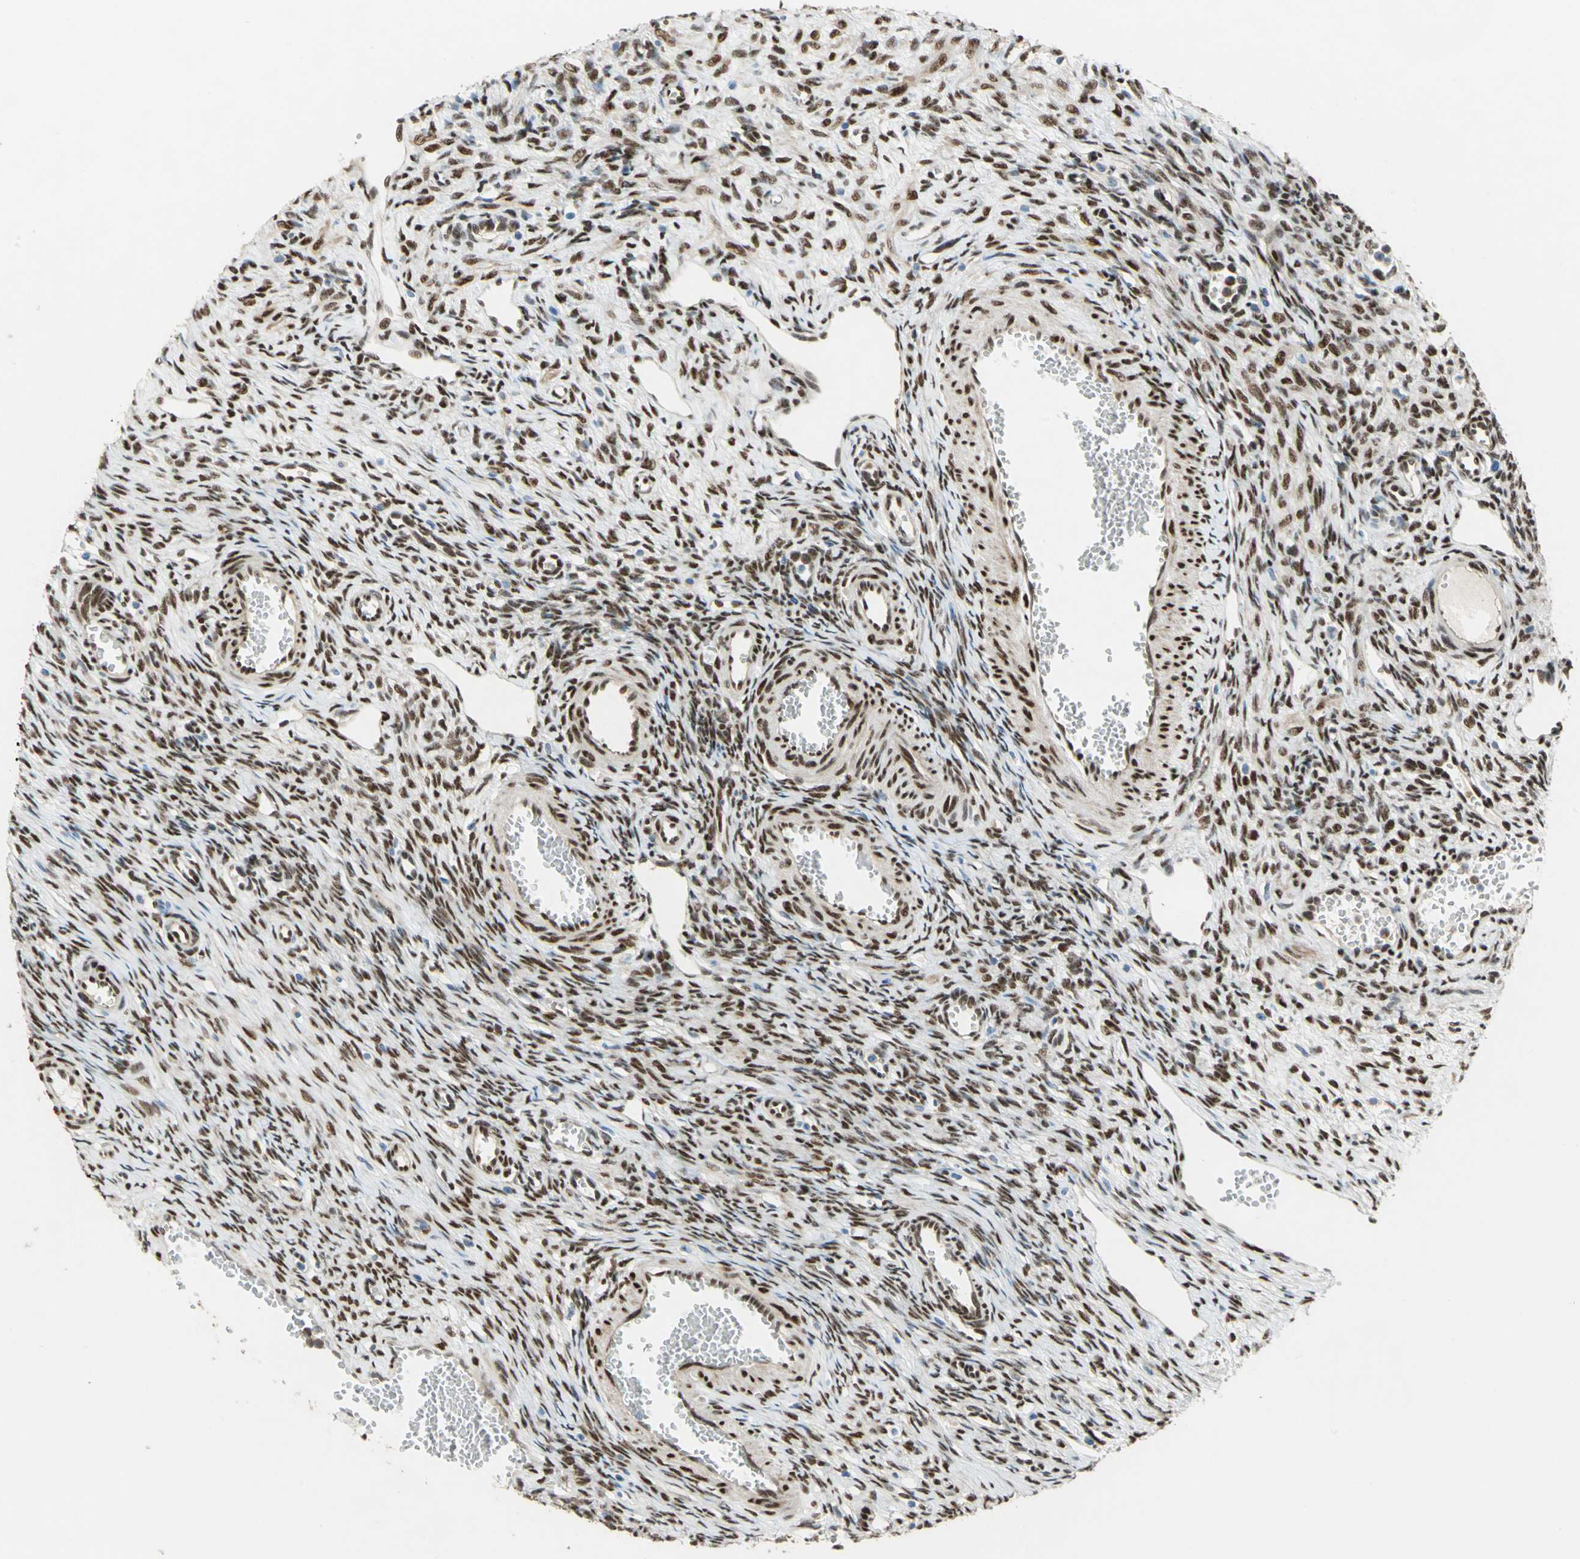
{"staining": {"intensity": "strong", "quantity": ">75%", "location": "nuclear"}, "tissue": "ovary", "cell_type": "Ovarian stroma cells", "image_type": "normal", "snomed": [{"axis": "morphology", "description": "Normal tissue, NOS"}, {"axis": "topography", "description": "Ovary"}], "caption": "Ovary stained for a protein exhibits strong nuclear positivity in ovarian stroma cells. (Stains: DAB (3,3'-diaminobenzidine) in brown, nuclei in blue, Microscopy: brightfield microscopy at high magnification).", "gene": "RBFOX2", "patient": {"sex": "female", "age": 33}}